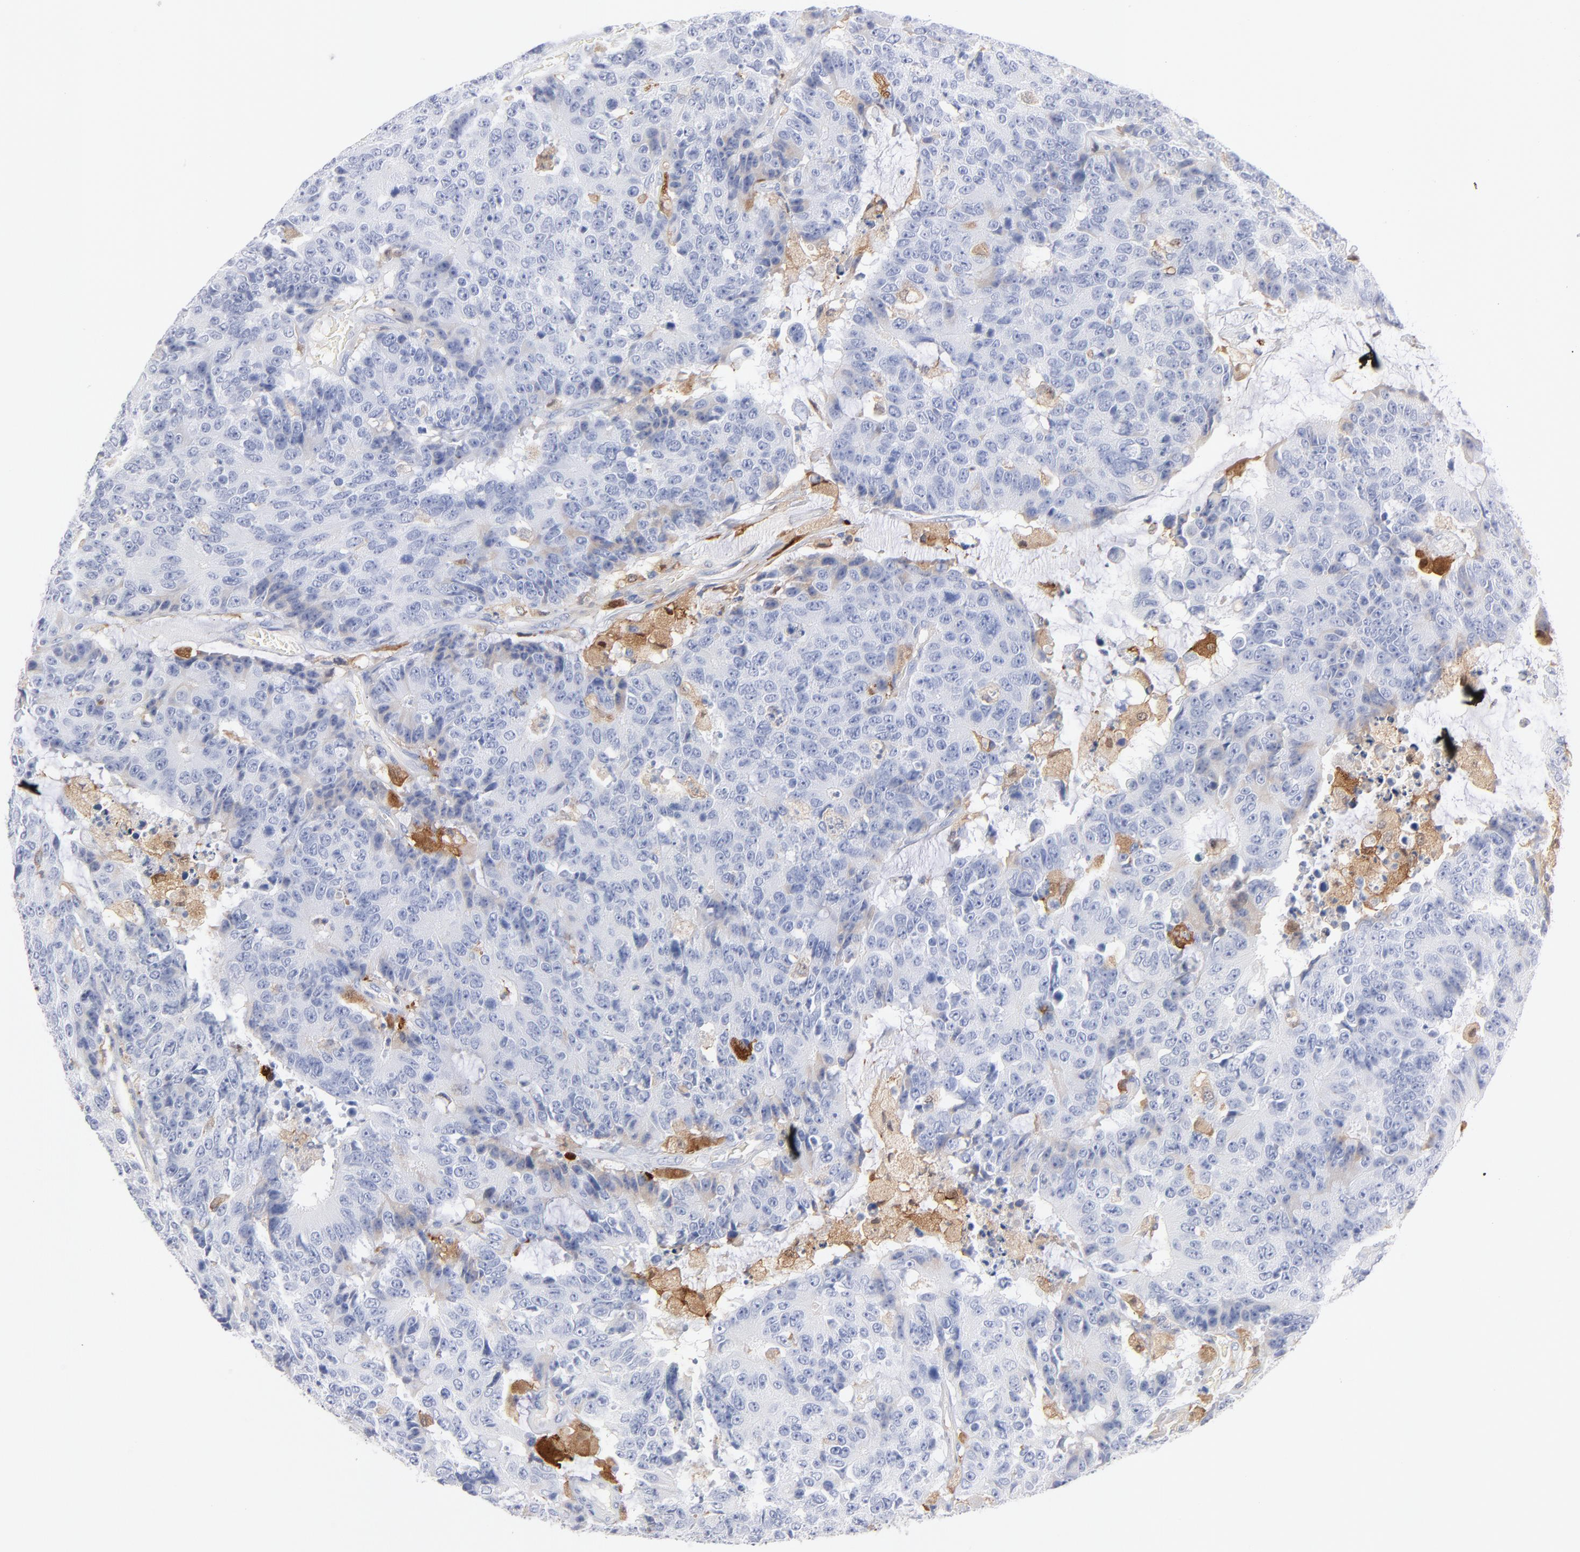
{"staining": {"intensity": "negative", "quantity": "none", "location": "none"}, "tissue": "colorectal cancer", "cell_type": "Tumor cells", "image_type": "cancer", "snomed": [{"axis": "morphology", "description": "Adenocarcinoma, NOS"}, {"axis": "topography", "description": "Colon"}], "caption": "Immunohistochemistry of adenocarcinoma (colorectal) displays no positivity in tumor cells. (Brightfield microscopy of DAB (3,3'-diaminobenzidine) immunohistochemistry (IHC) at high magnification).", "gene": "IFIT2", "patient": {"sex": "female", "age": 86}}